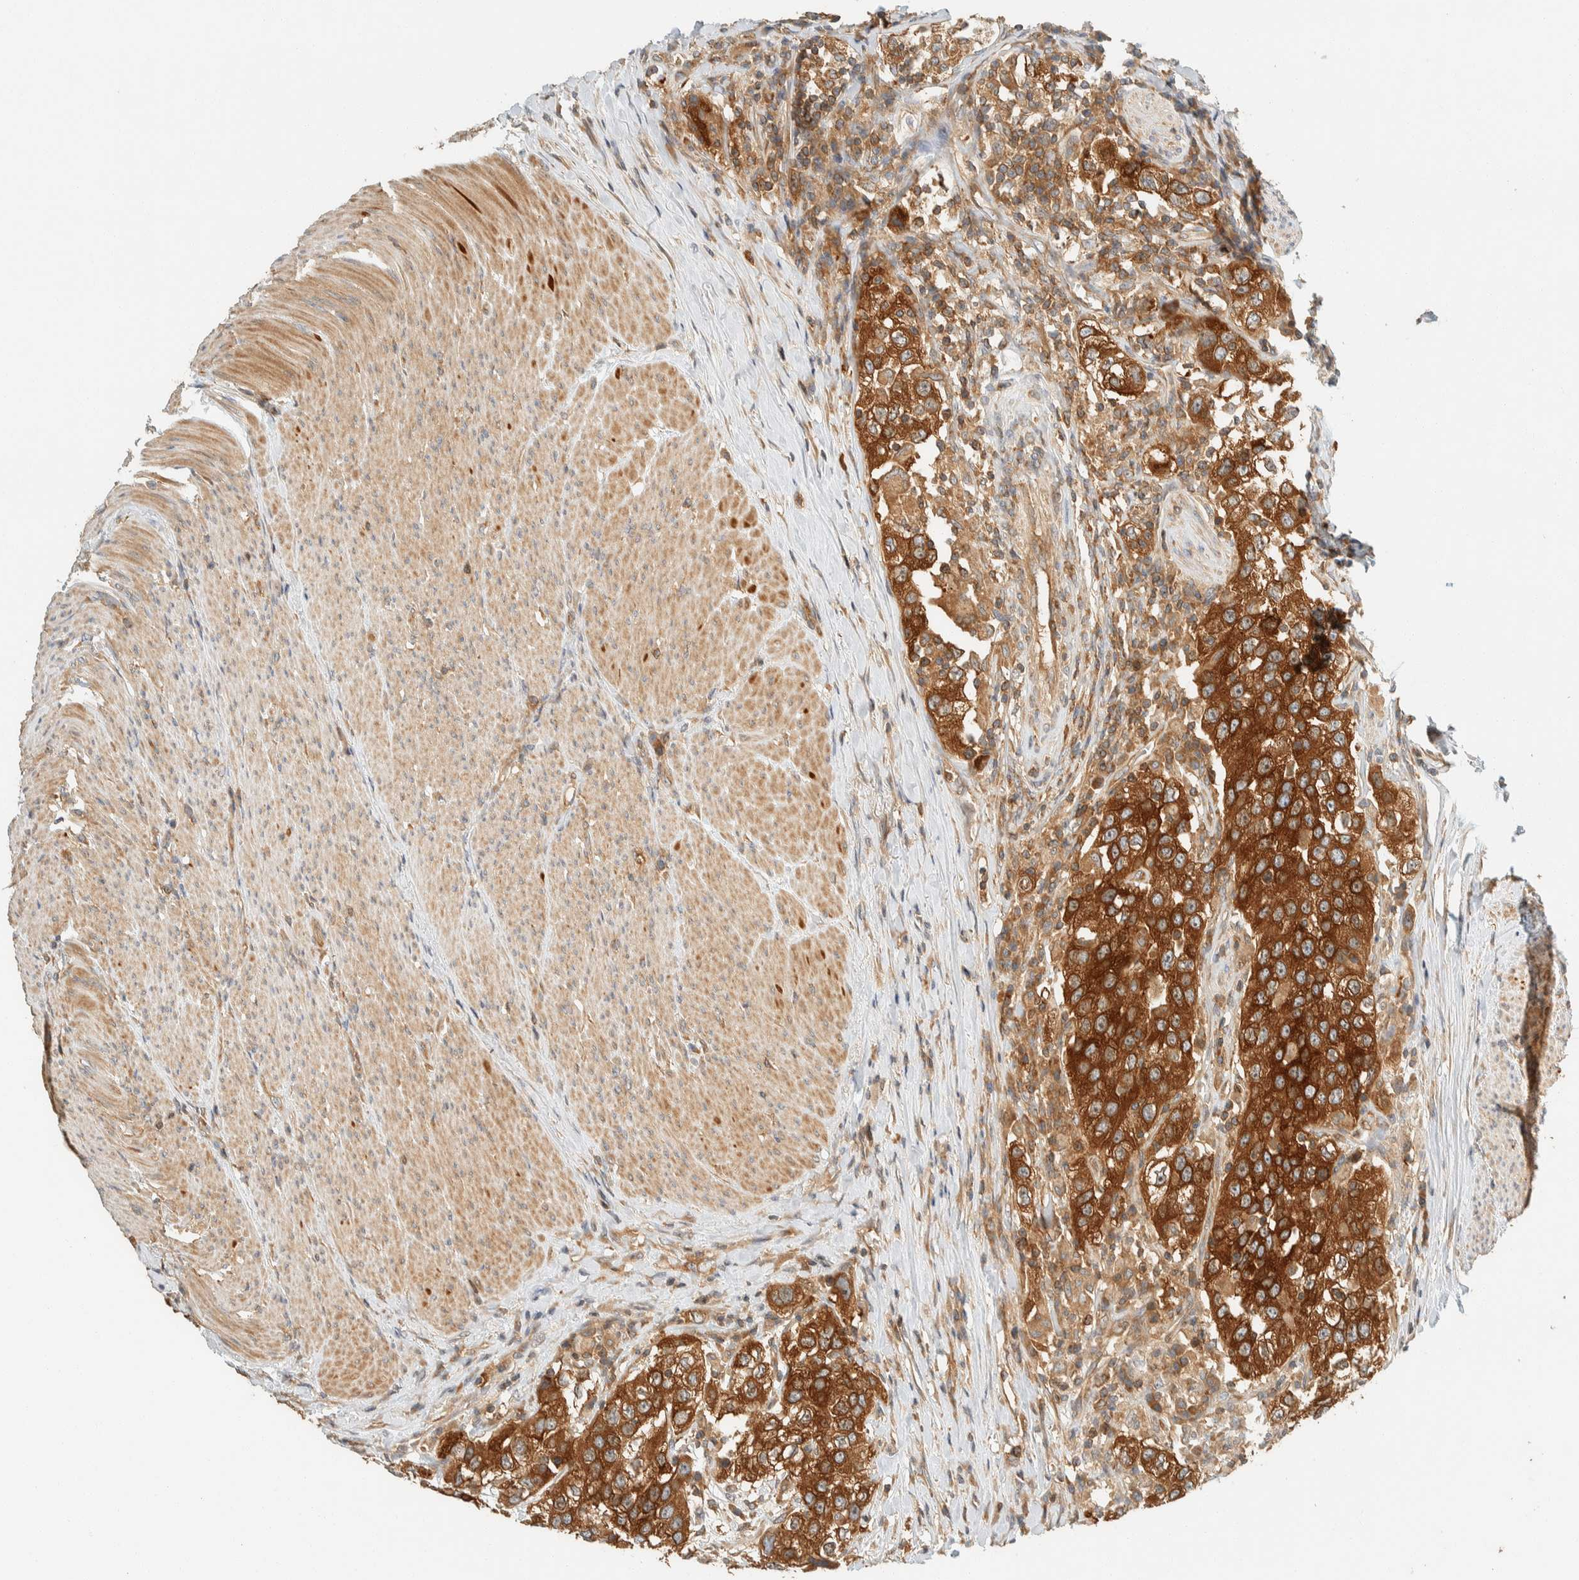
{"staining": {"intensity": "strong", "quantity": ">75%", "location": "cytoplasmic/membranous"}, "tissue": "urothelial cancer", "cell_type": "Tumor cells", "image_type": "cancer", "snomed": [{"axis": "morphology", "description": "Urothelial carcinoma, High grade"}, {"axis": "topography", "description": "Urinary bladder"}], "caption": "Protein expression analysis of urothelial cancer reveals strong cytoplasmic/membranous positivity in approximately >75% of tumor cells.", "gene": "ARFGEF1", "patient": {"sex": "female", "age": 80}}